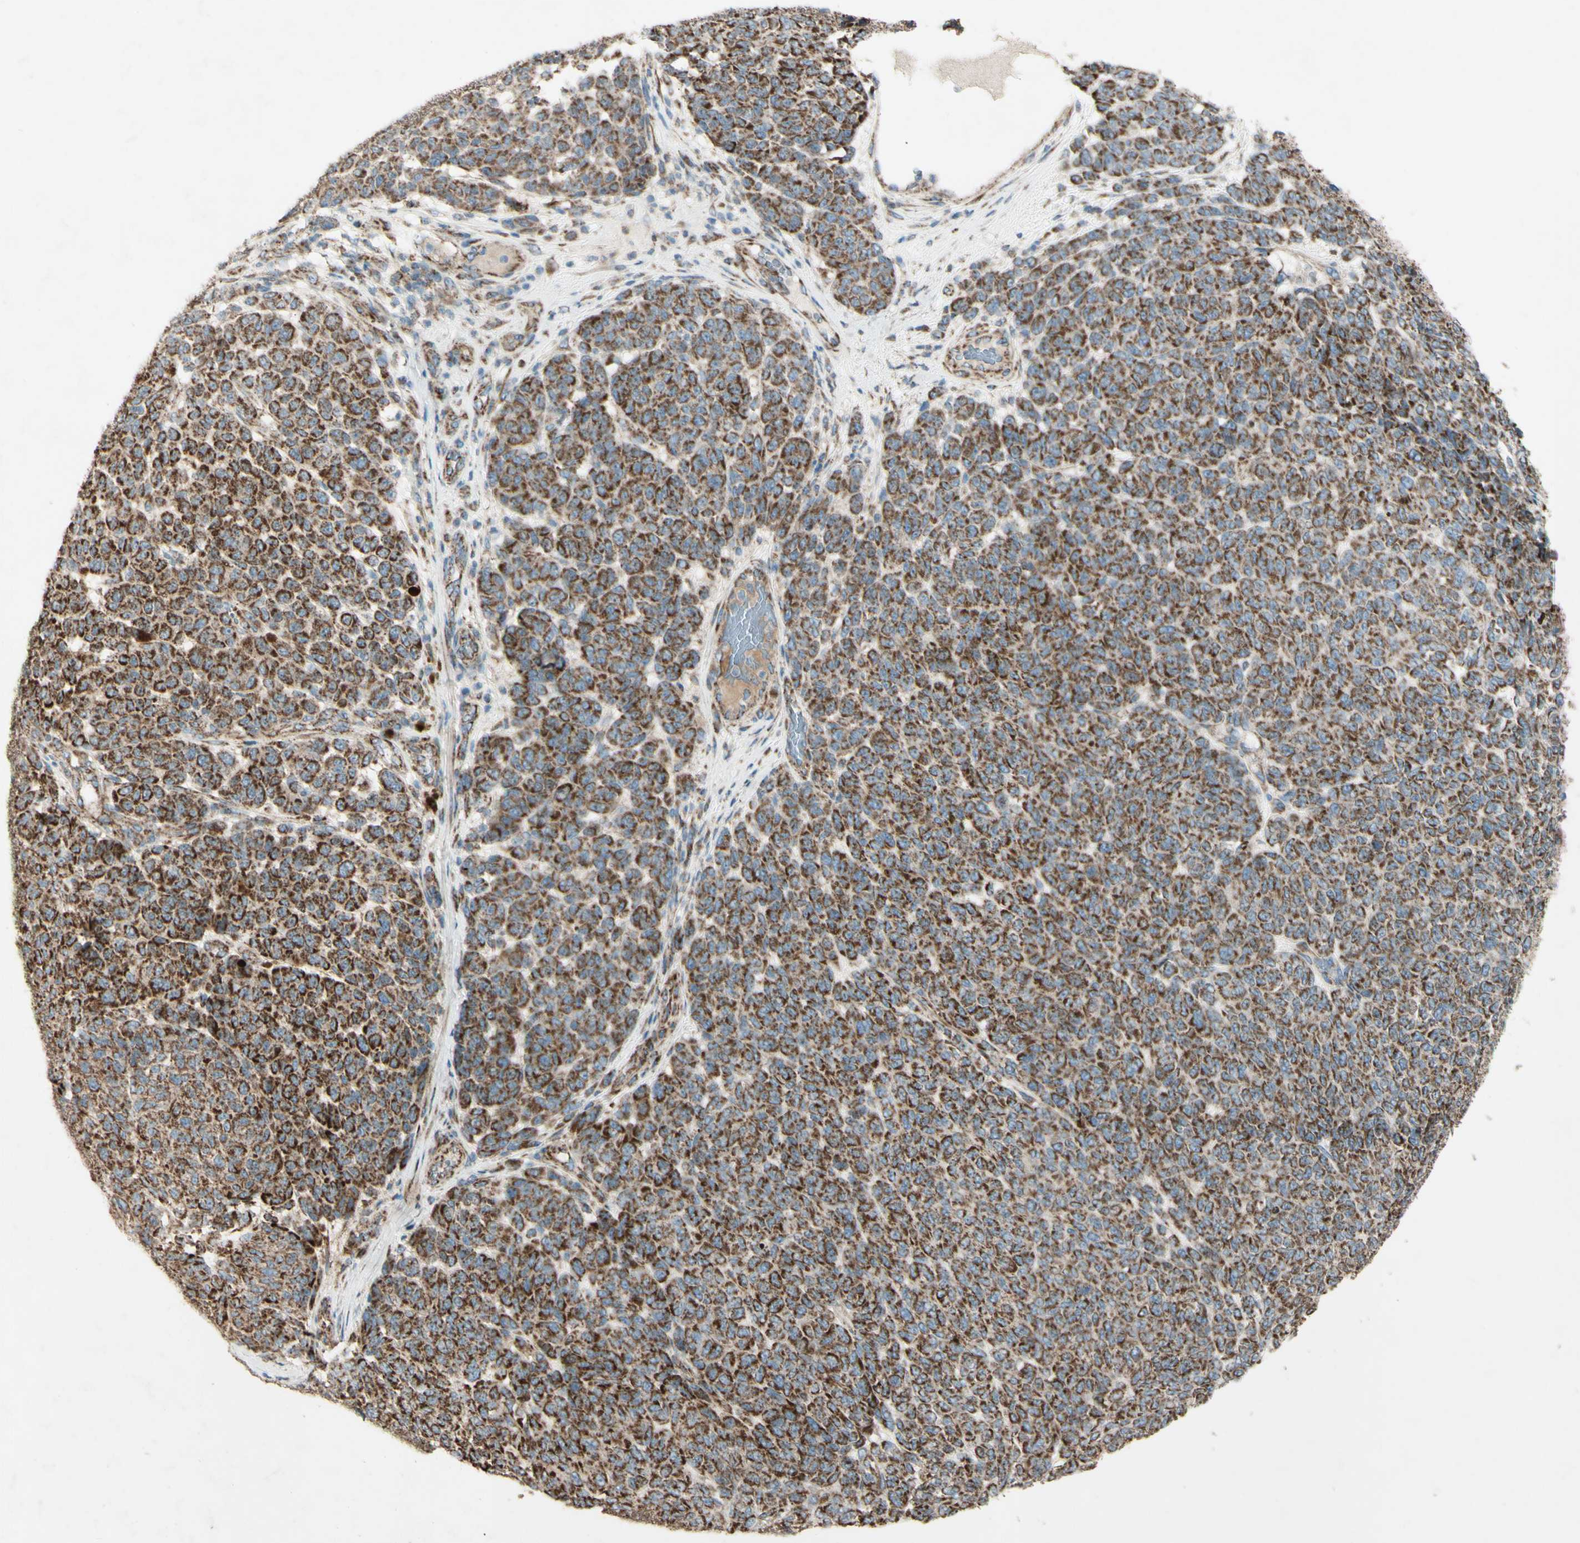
{"staining": {"intensity": "strong", "quantity": ">75%", "location": "cytoplasmic/membranous"}, "tissue": "melanoma", "cell_type": "Tumor cells", "image_type": "cancer", "snomed": [{"axis": "morphology", "description": "Malignant melanoma, NOS"}, {"axis": "topography", "description": "Skin"}], "caption": "This photomicrograph exhibits immunohistochemistry staining of malignant melanoma, with high strong cytoplasmic/membranous staining in approximately >75% of tumor cells.", "gene": "RHOT1", "patient": {"sex": "male", "age": 59}}